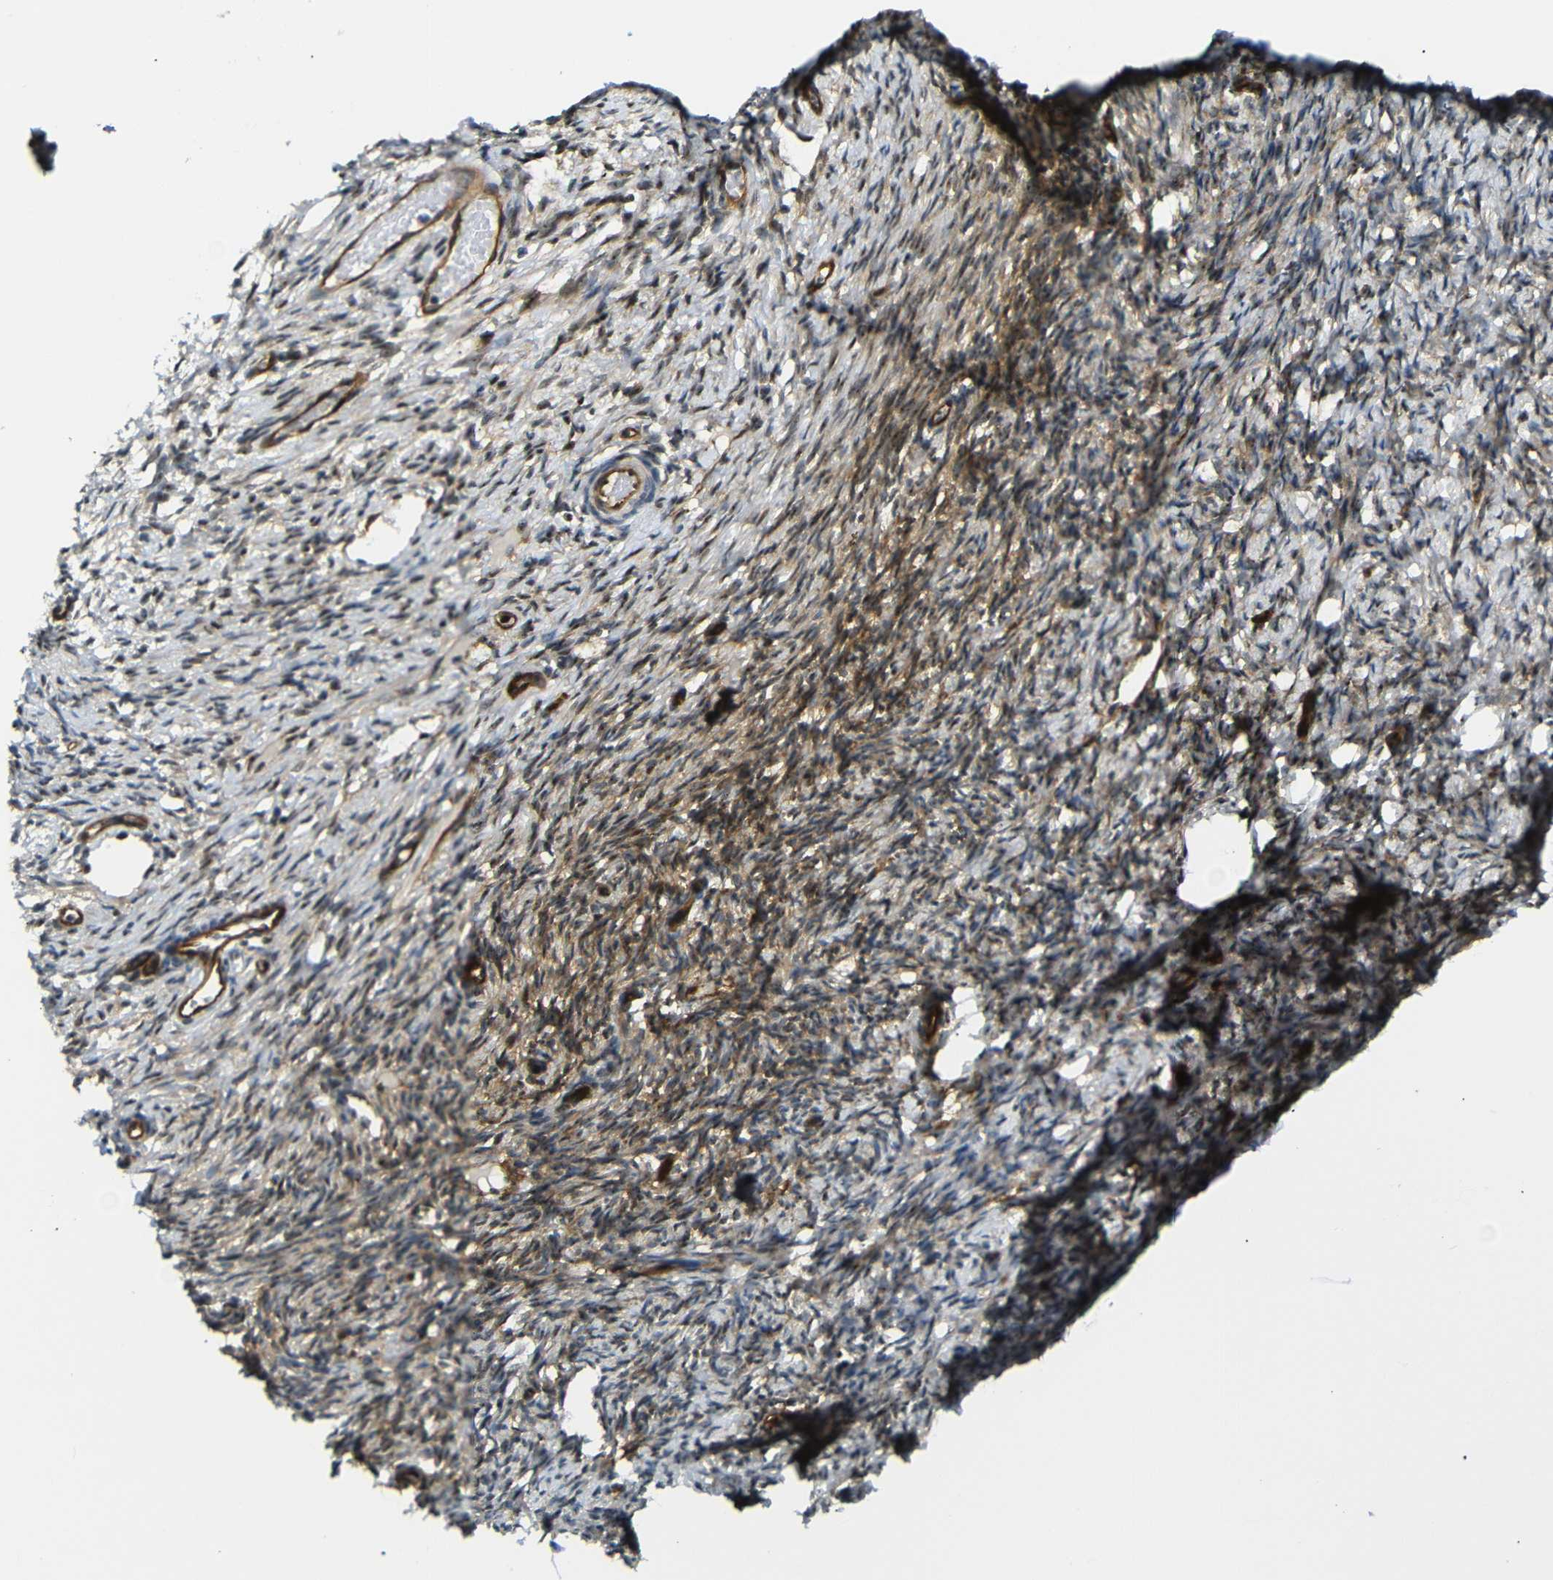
{"staining": {"intensity": "weak", "quantity": "<25%", "location": "nuclear"}, "tissue": "ovary", "cell_type": "Follicle cells", "image_type": "normal", "snomed": [{"axis": "morphology", "description": "Normal tissue, NOS"}, {"axis": "topography", "description": "Ovary"}], "caption": "Ovary was stained to show a protein in brown. There is no significant staining in follicle cells. Brightfield microscopy of IHC stained with DAB (3,3'-diaminobenzidine) (brown) and hematoxylin (blue), captured at high magnification.", "gene": "PARN", "patient": {"sex": "female", "age": 33}}